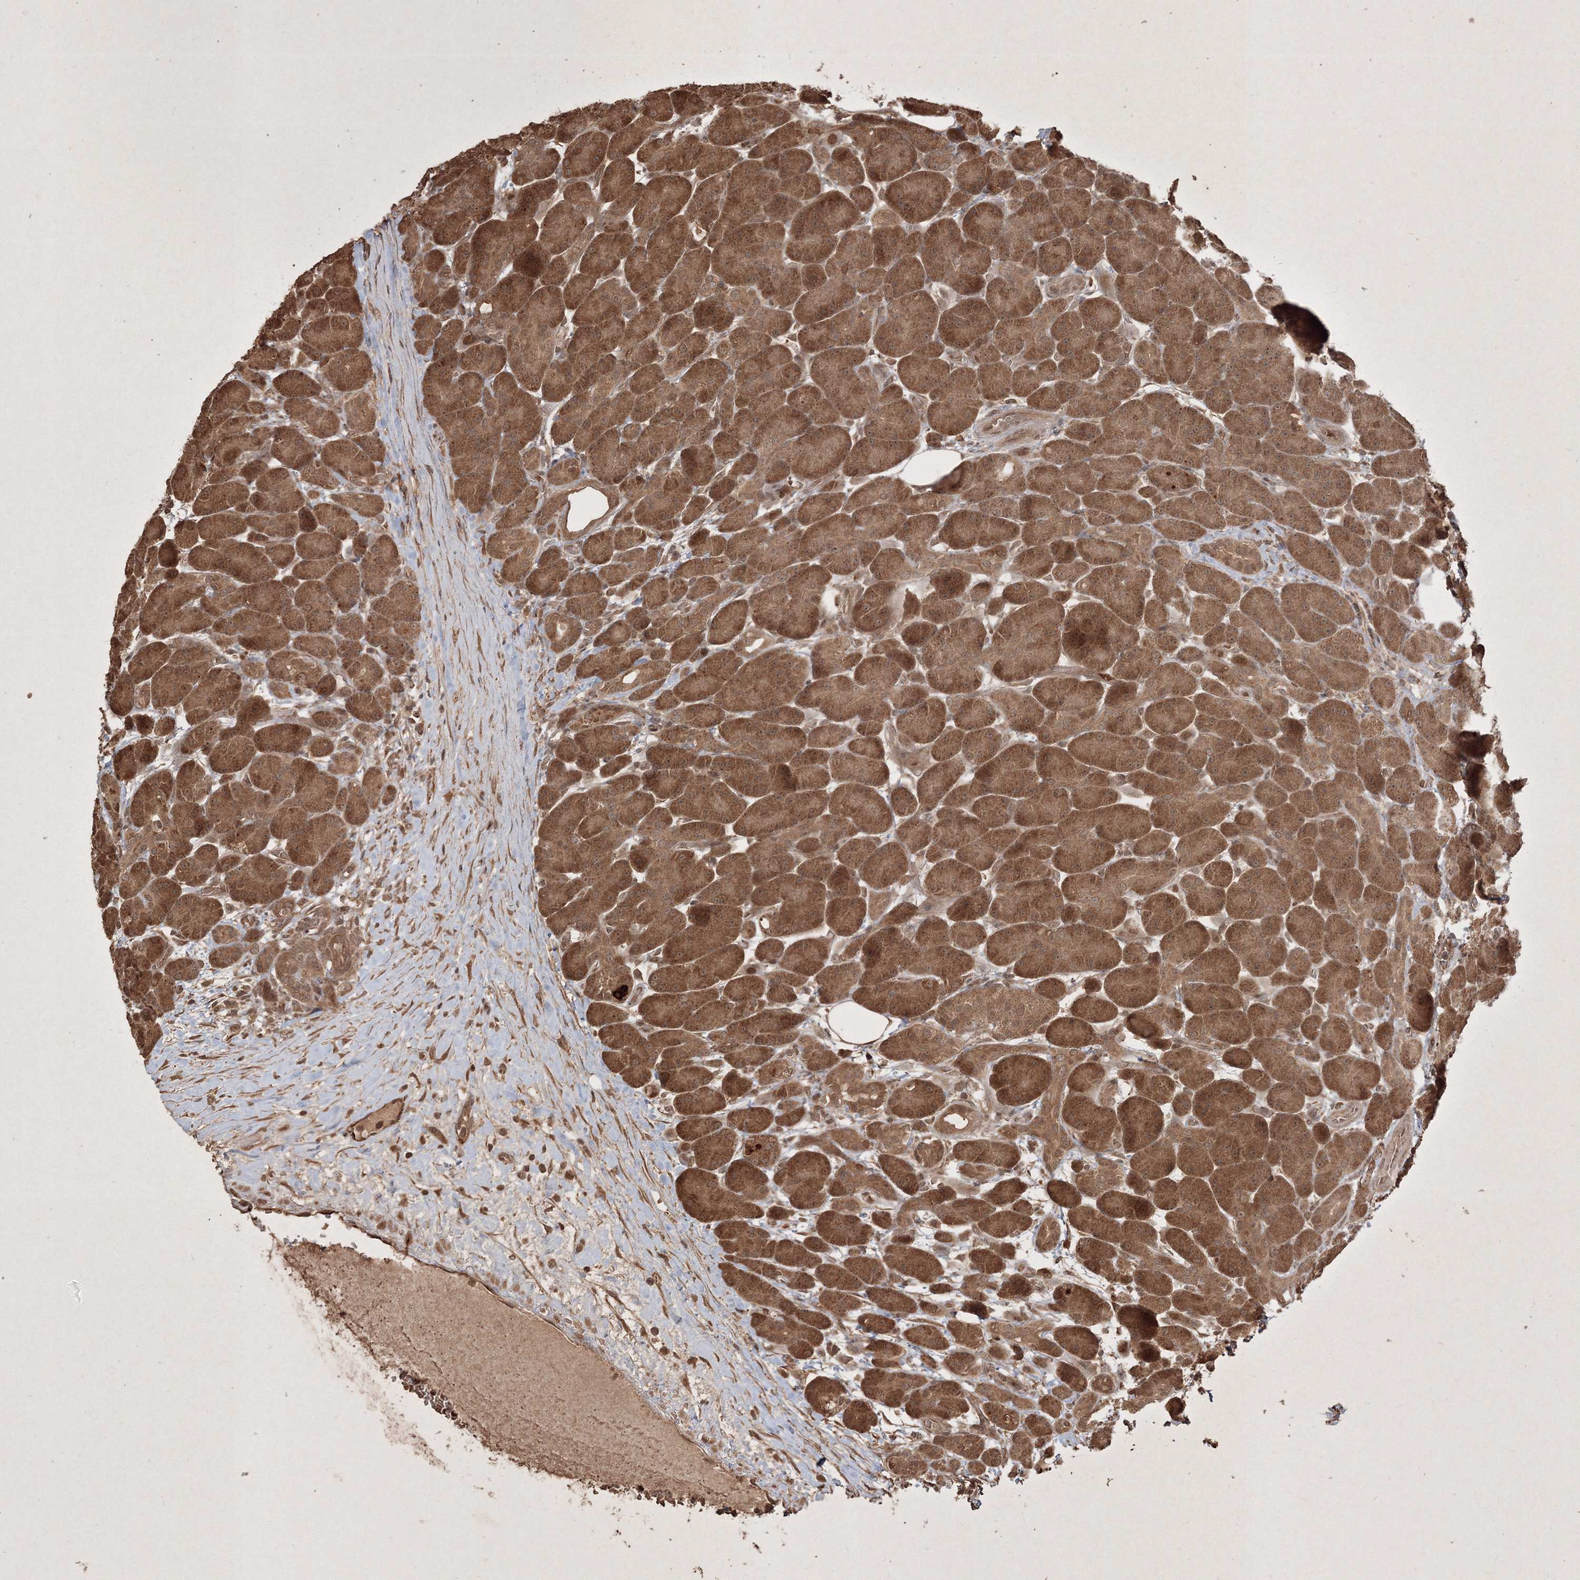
{"staining": {"intensity": "moderate", "quantity": ">75%", "location": "cytoplasmic/membranous"}, "tissue": "pancreas", "cell_type": "Exocrine glandular cells", "image_type": "normal", "snomed": [{"axis": "morphology", "description": "Normal tissue, NOS"}, {"axis": "topography", "description": "Pancreas"}], "caption": "Protein staining exhibits moderate cytoplasmic/membranous staining in about >75% of exocrine glandular cells in unremarkable pancreas. The protein is shown in brown color, while the nuclei are stained blue.", "gene": "PELI3", "patient": {"sex": "male", "age": 63}}